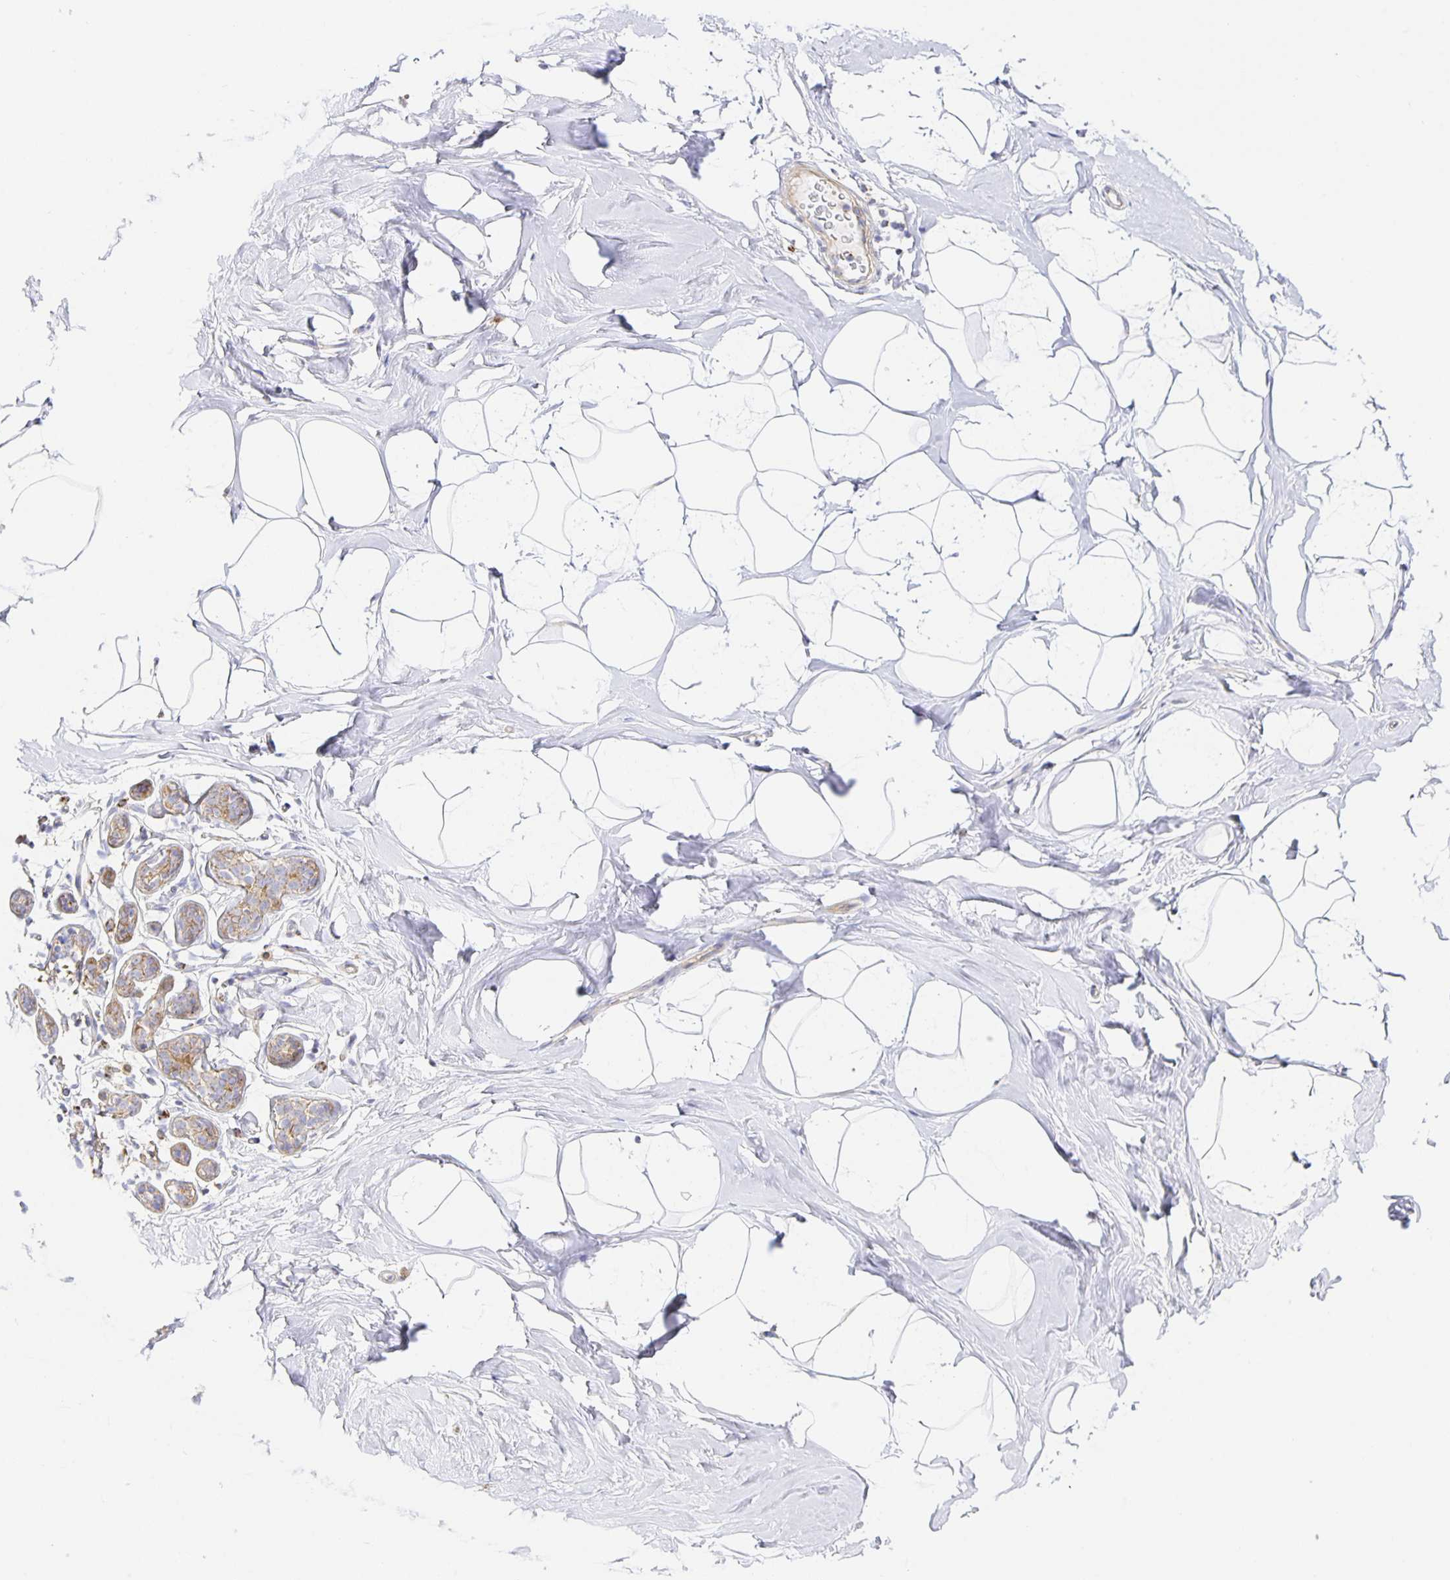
{"staining": {"intensity": "negative", "quantity": "none", "location": "none"}, "tissue": "breast", "cell_type": "Adipocytes", "image_type": "normal", "snomed": [{"axis": "morphology", "description": "Normal tissue, NOS"}, {"axis": "topography", "description": "Breast"}], "caption": "The immunohistochemistry histopathology image has no significant positivity in adipocytes of breast.", "gene": "FLRT3", "patient": {"sex": "female", "age": 32}}